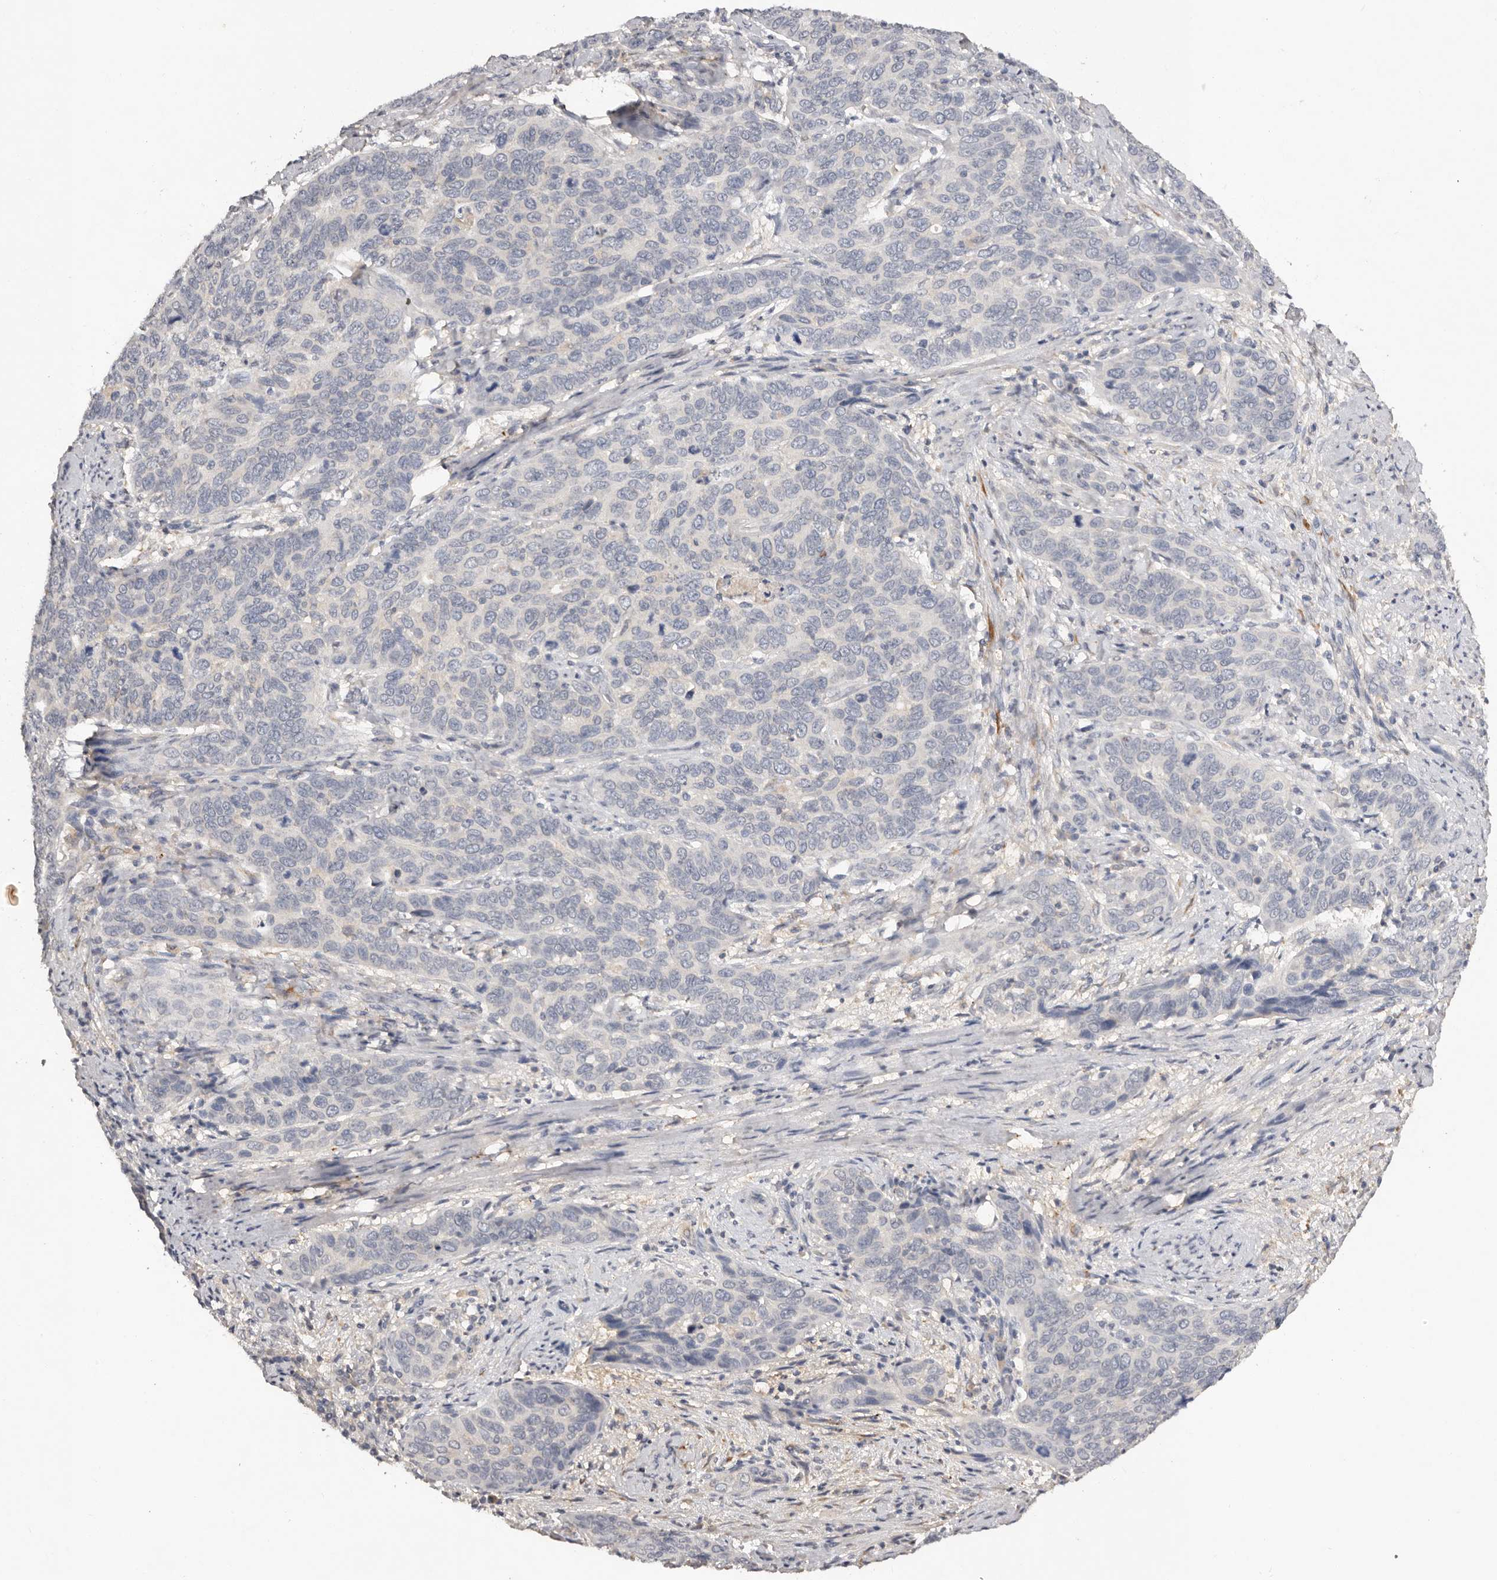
{"staining": {"intensity": "negative", "quantity": "none", "location": "none"}, "tissue": "cervical cancer", "cell_type": "Tumor cells", "image_type": "cancer", "snomed": [{"axis": "morphology", "description": "Squamous cell carcinoma, NOS"}, {"axis": "topography", "description": "Cervix"}], "caption": "This image is of cervical cancer (squamous cell carcinoma) stained with immunohistochemistry to label a protein in brown with the nuclei are counter-stained blue. There is no positivity in tumor cells.", "gene": "SCUBE2", "patient": {"sex": "female", "age": 60}}